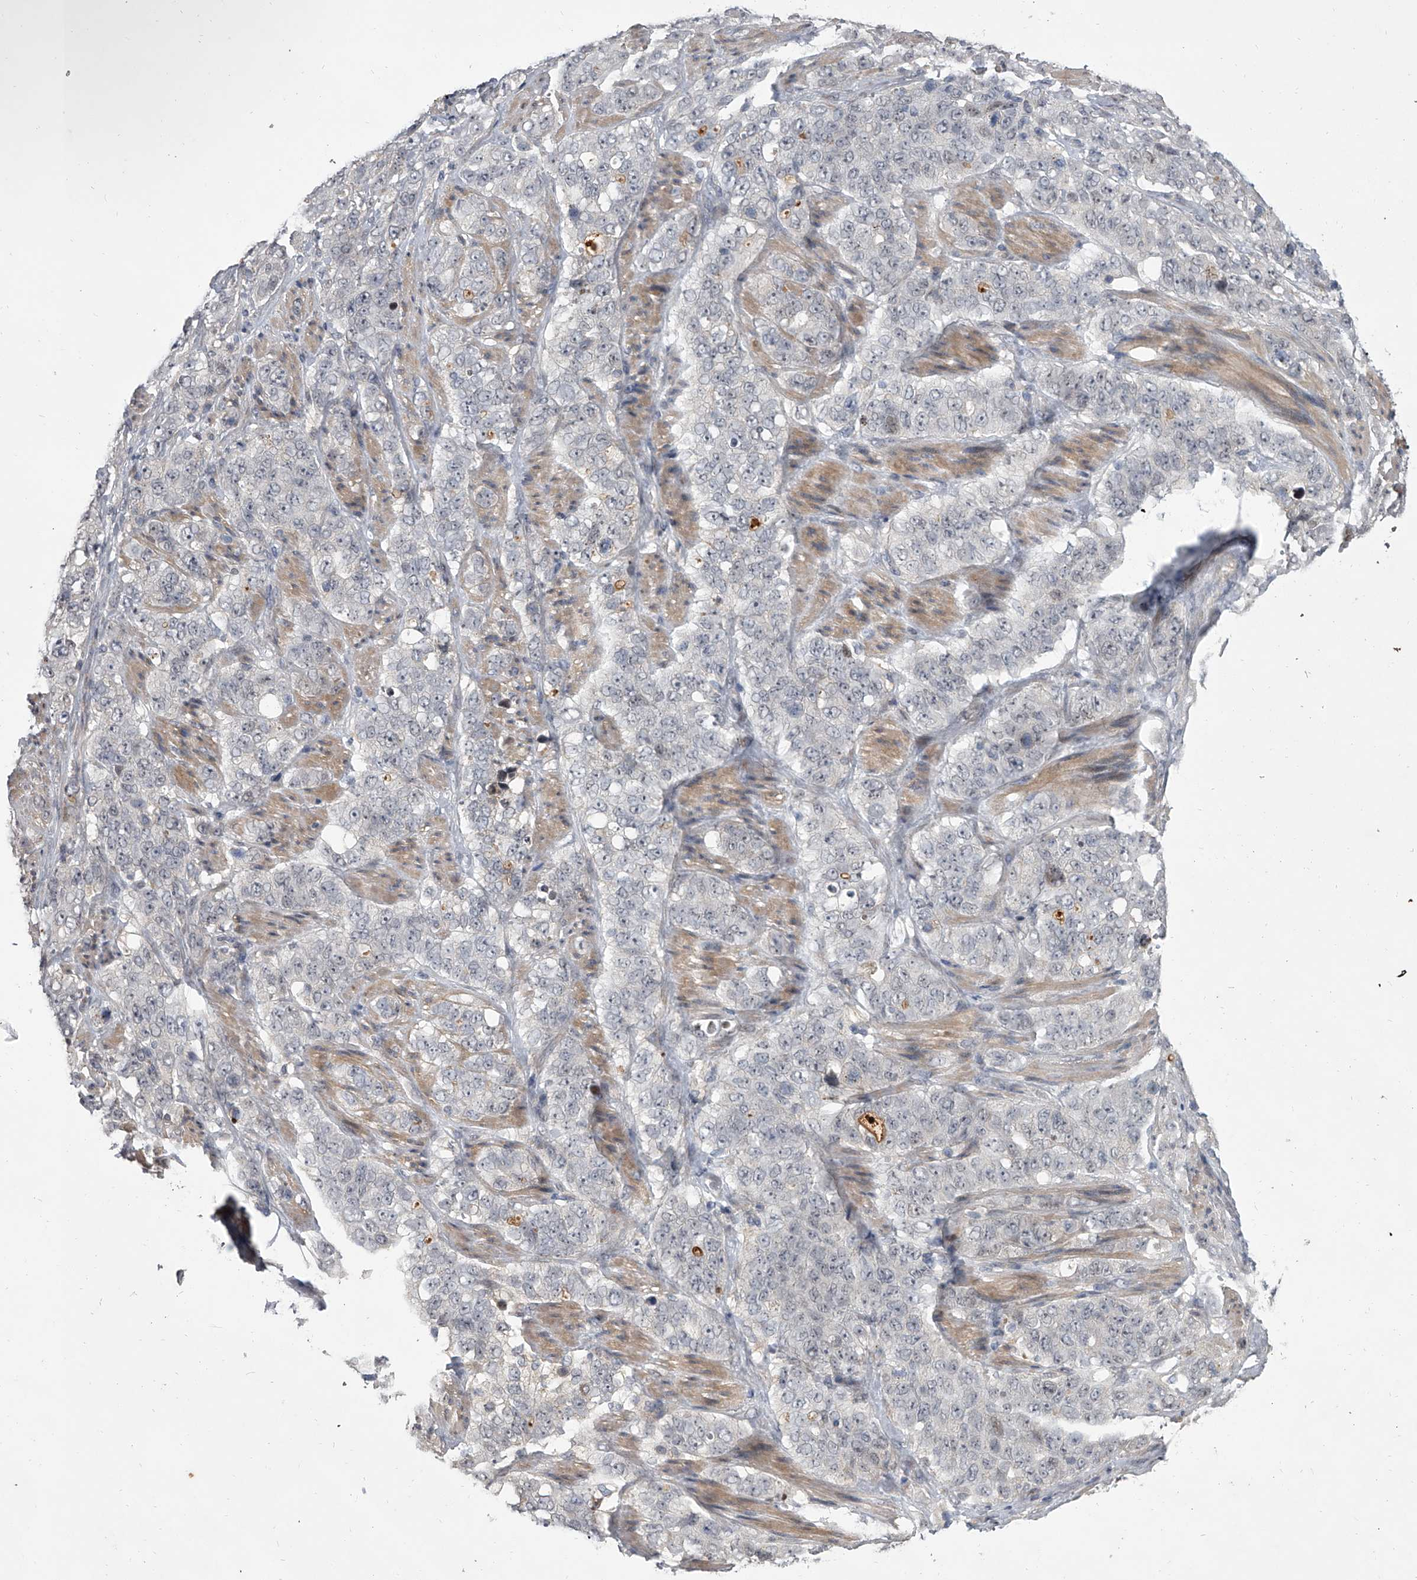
{"staining": {"intensity": "negative", "quantity": "none", "location": "none"}, "tissue": "stomach cancer", "cell_type": "Tumor cells", "image_type": "cancer", "snomed": [{"axis": "morphology", "description": "Adenocarcinoma, NOS"}, {"axis": "topography", "description": "Stomach"}], "caption": "Immunohistochemical staining of human stomach cancer displays no significant expression in tumor cells.", "gene": "HEATR6", "patient": {"sex": "male", "age": 48}}